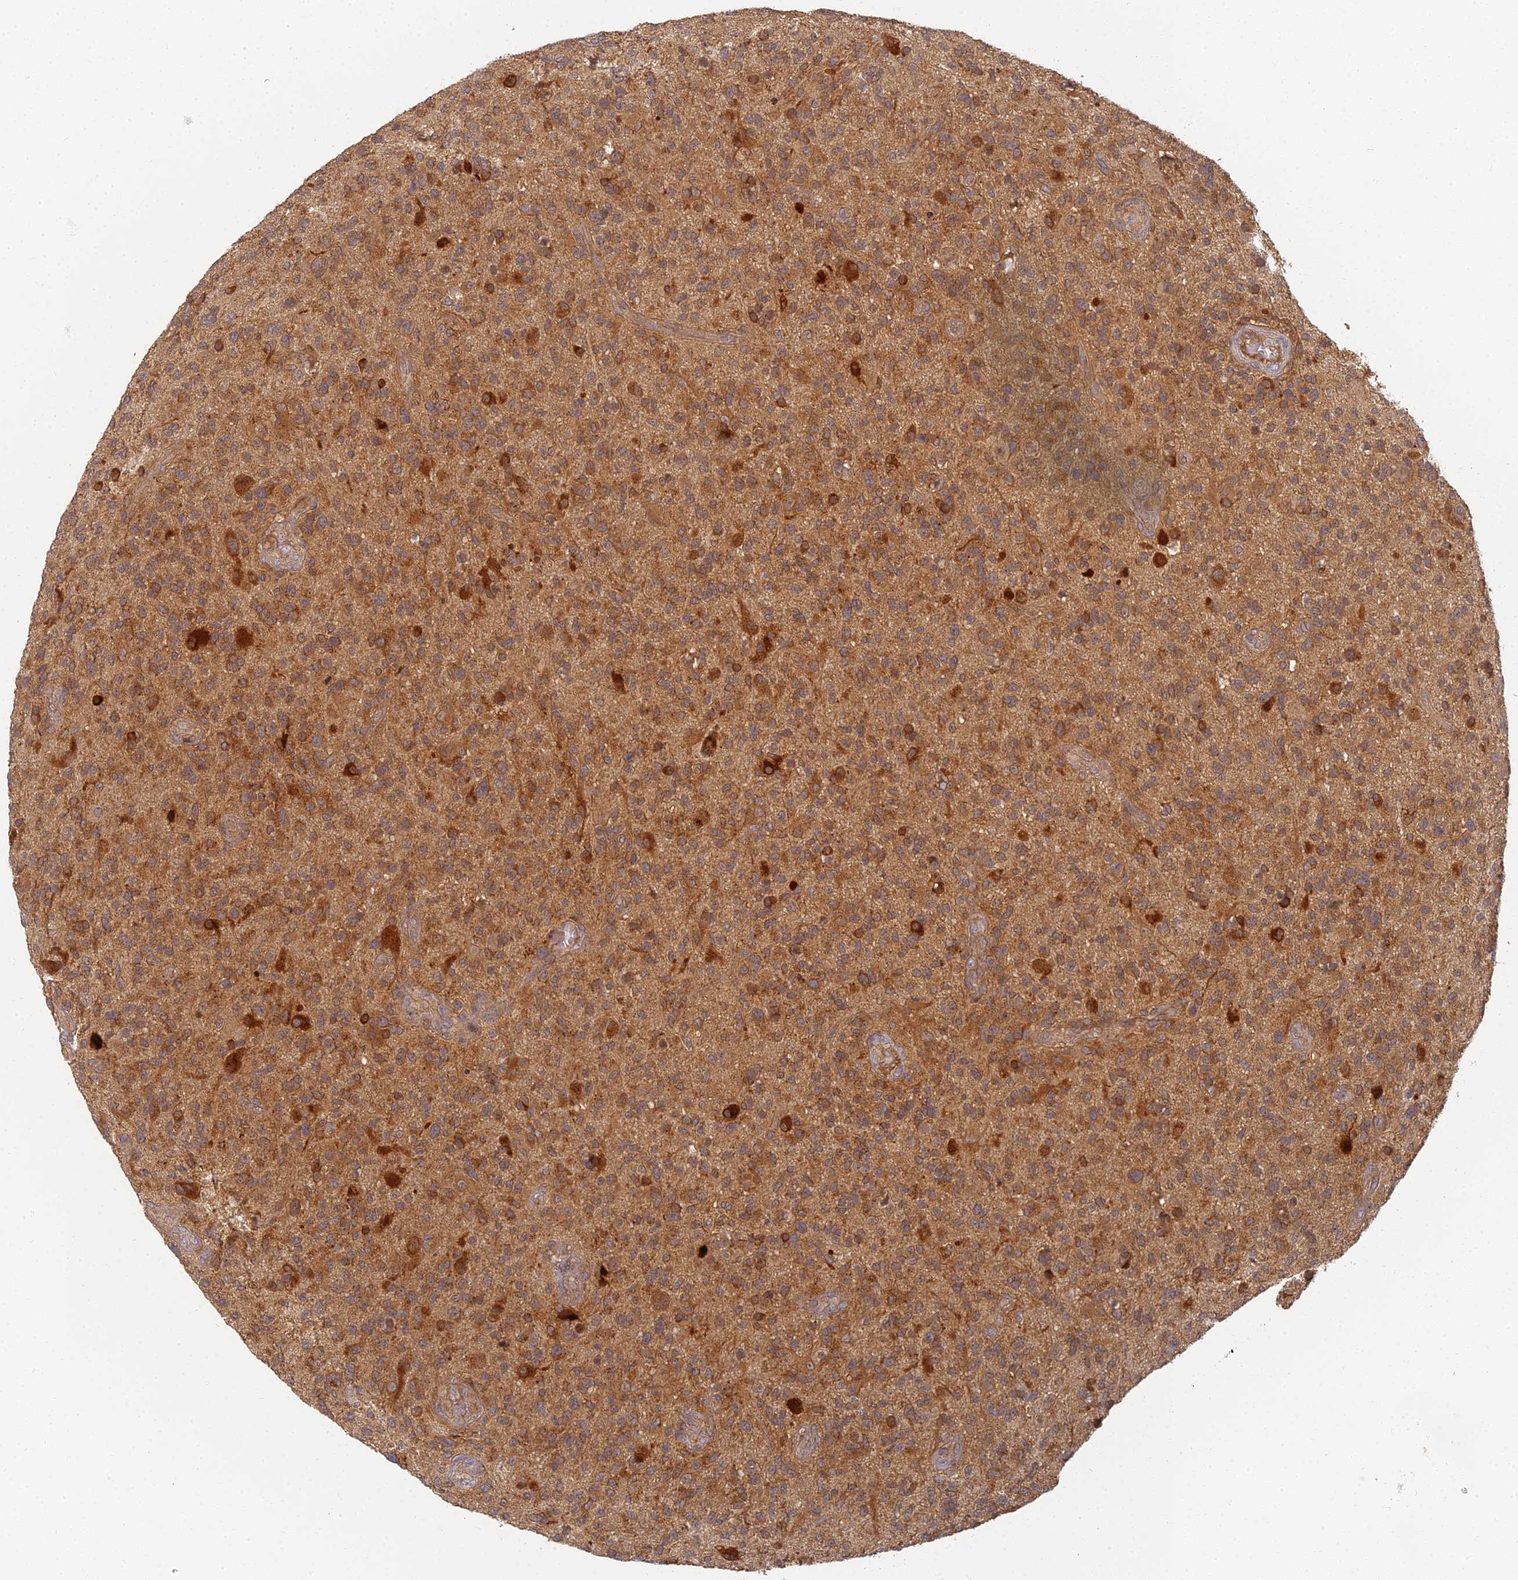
{"staining": {"intensity": "moderate", "quantity": ">75%", "location": "cytoplasmic/membranous"}, "tissue": "glioma", "cell_type": "Tumor cells", "image_type": "cancer", "snomed": [{"axis": "morphology", "description": "Glioma, malignant, High grade"}, {"axis": "topography", "description": "Brain"}], "caption": "Immunohistochemistry photomicrograph of neoplastic tissue: malignant high-grade glioma stained using immunohistochemistry (IHC) displays medium levels of moderate protein expression localized specifically in the cytoplasmic/membranous of tumor cells, appearing as a cytoplasmic/membranous brown color.", "gene": "INO80D", "patient": {"sex": "male", "age": 47}}